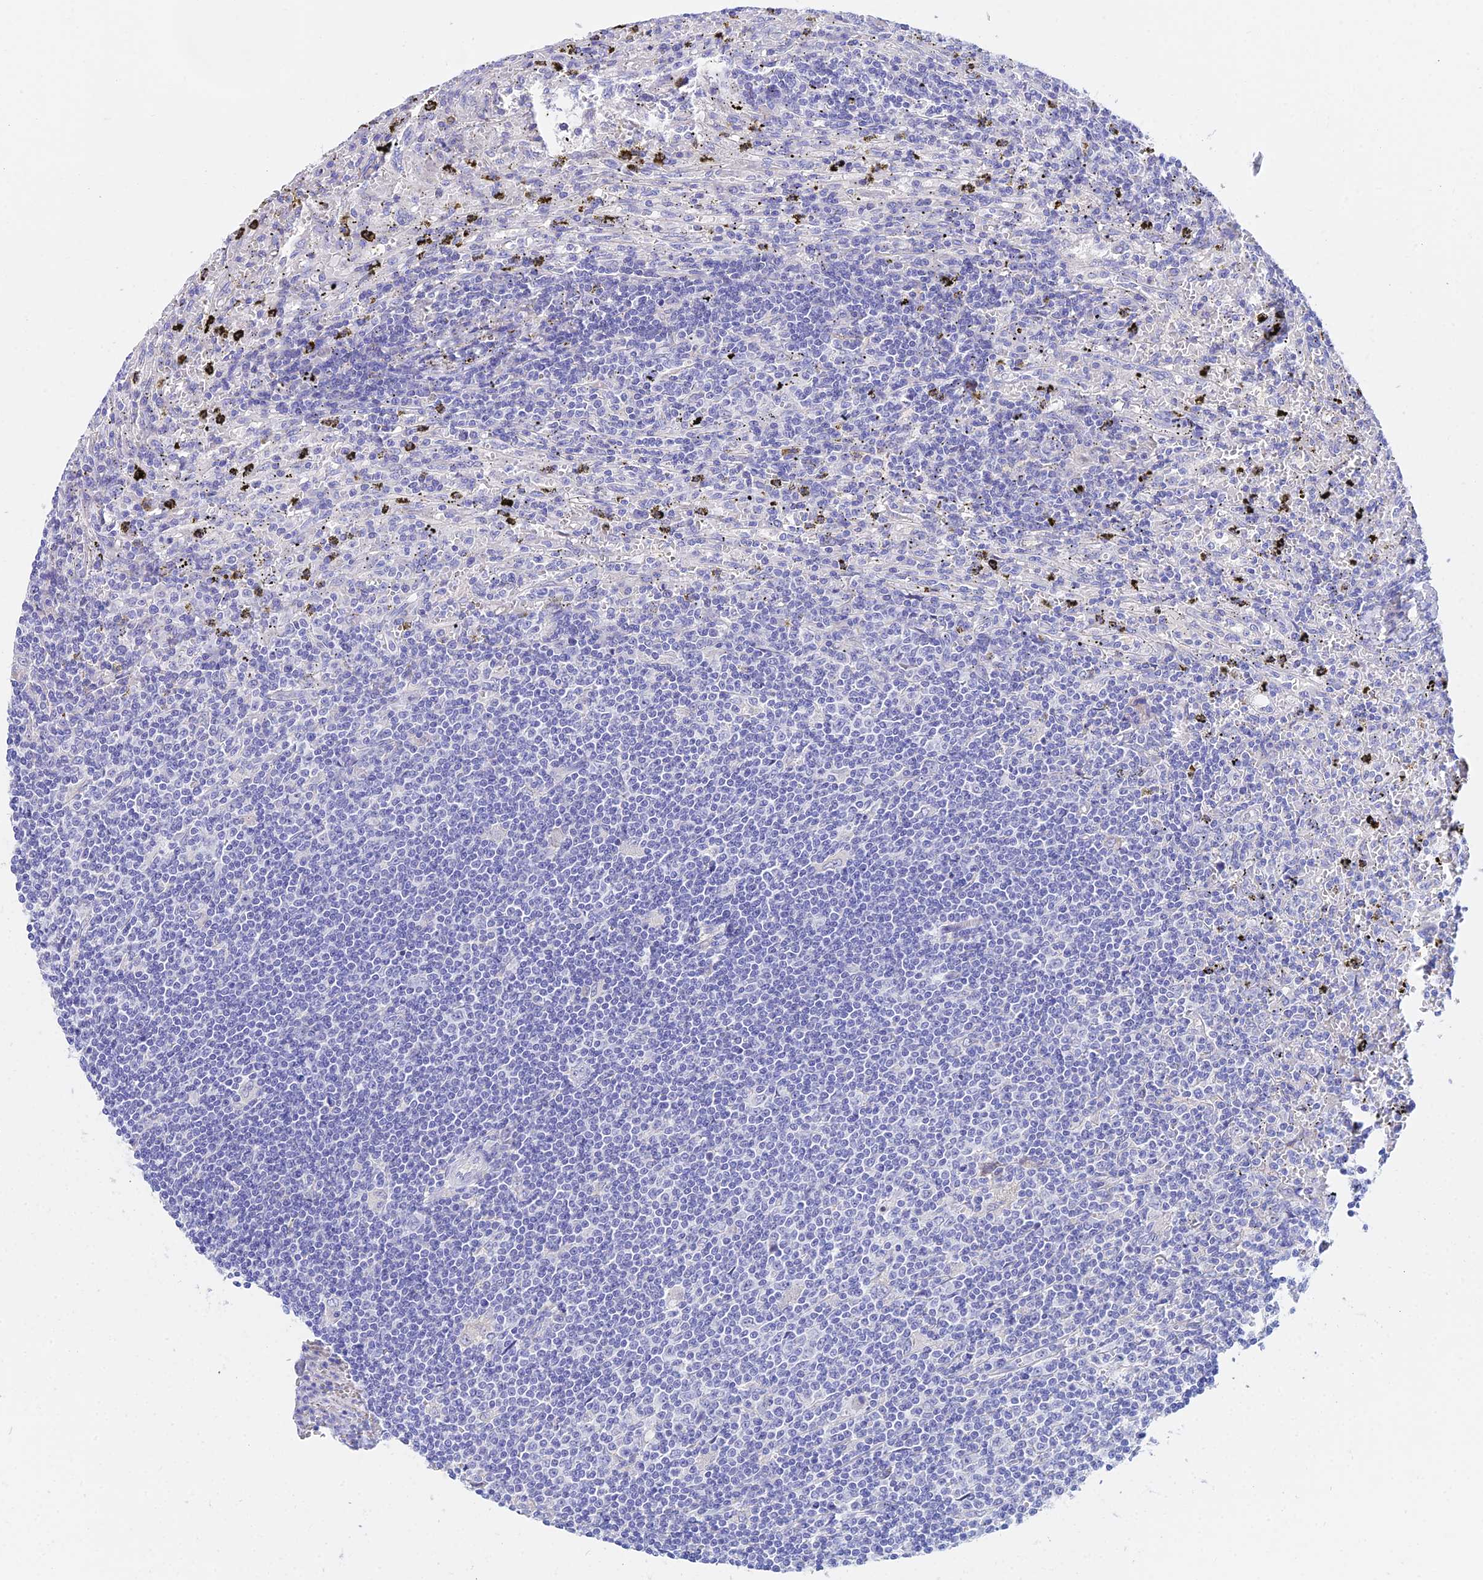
{"staining": {"intensity": "negative", "quantity": "none", "location": "none"}, "tissue": "lymphoma", "cell_type": "Tumor cells", "image_type": "cancer", "snomed": [{"axis": "morphology", "description": "Malignant lymphoma, non-Hodgkin's type, Low grade"}, {"axis": "topography", "description": "Spleen"}], "caption": "IHC histopathology image of neoplastic tissue: lymphoma stained with DAB (3,3'-diaminobenzidine) demonstrates no significant protein expression in tumor cells.", "gene": "CEP41", "patient": {"sex": "male", "age": 76}}